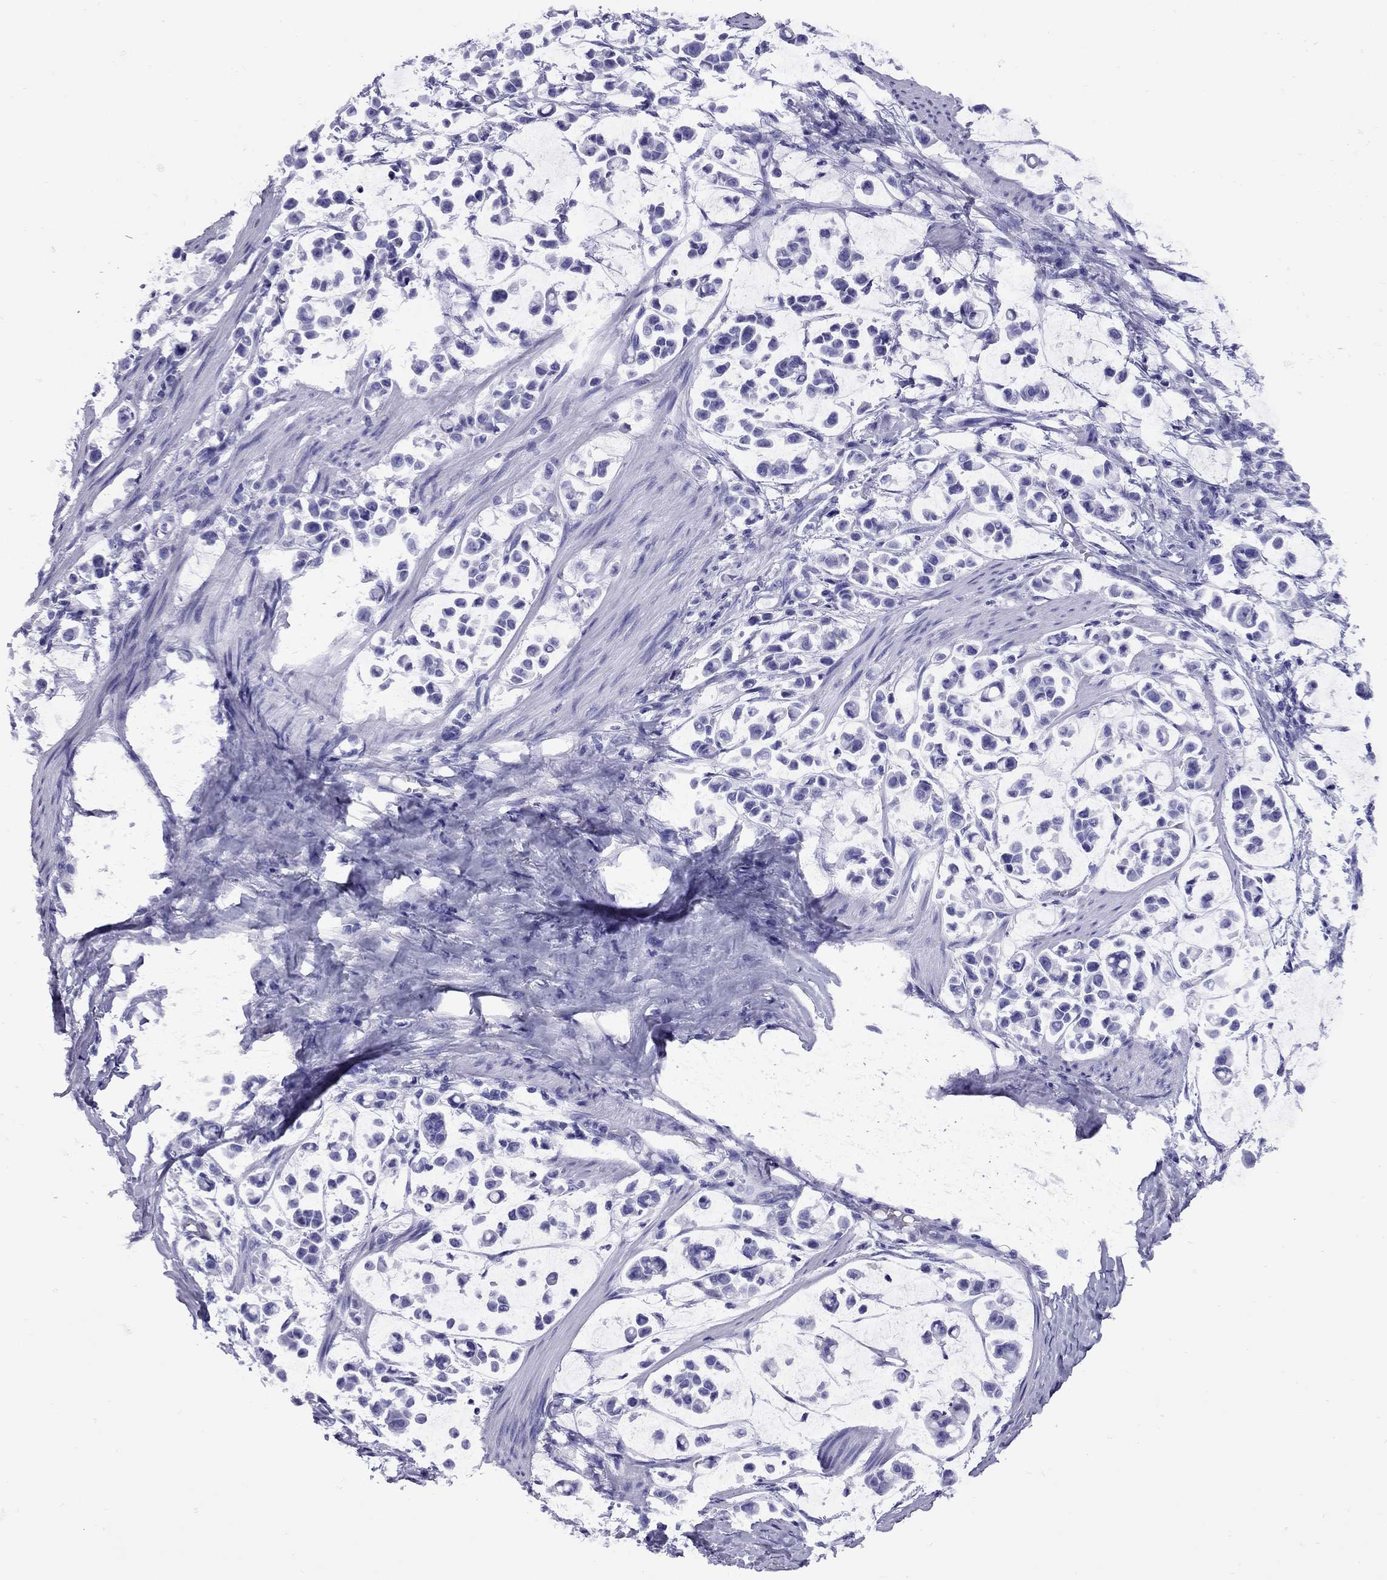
{"staining": {"intensity": "negative", "quantity": "none", "location": "none"}, "tissue": "stomach cancer", "cell_type": "Tumor cells", "image_type": "cancer", "snomed": [{"axis": "morphology", "description": "Adenocarcinoma, NOS"}, {"axis": "topography", "description": "Stomach"}], "caption": "Stomach cancer stained for a protein using immunohistochemistry displays no positivity tumor cells.", "gene": "AVPR1B", "patient": {"sex": "male", "age": 82}}